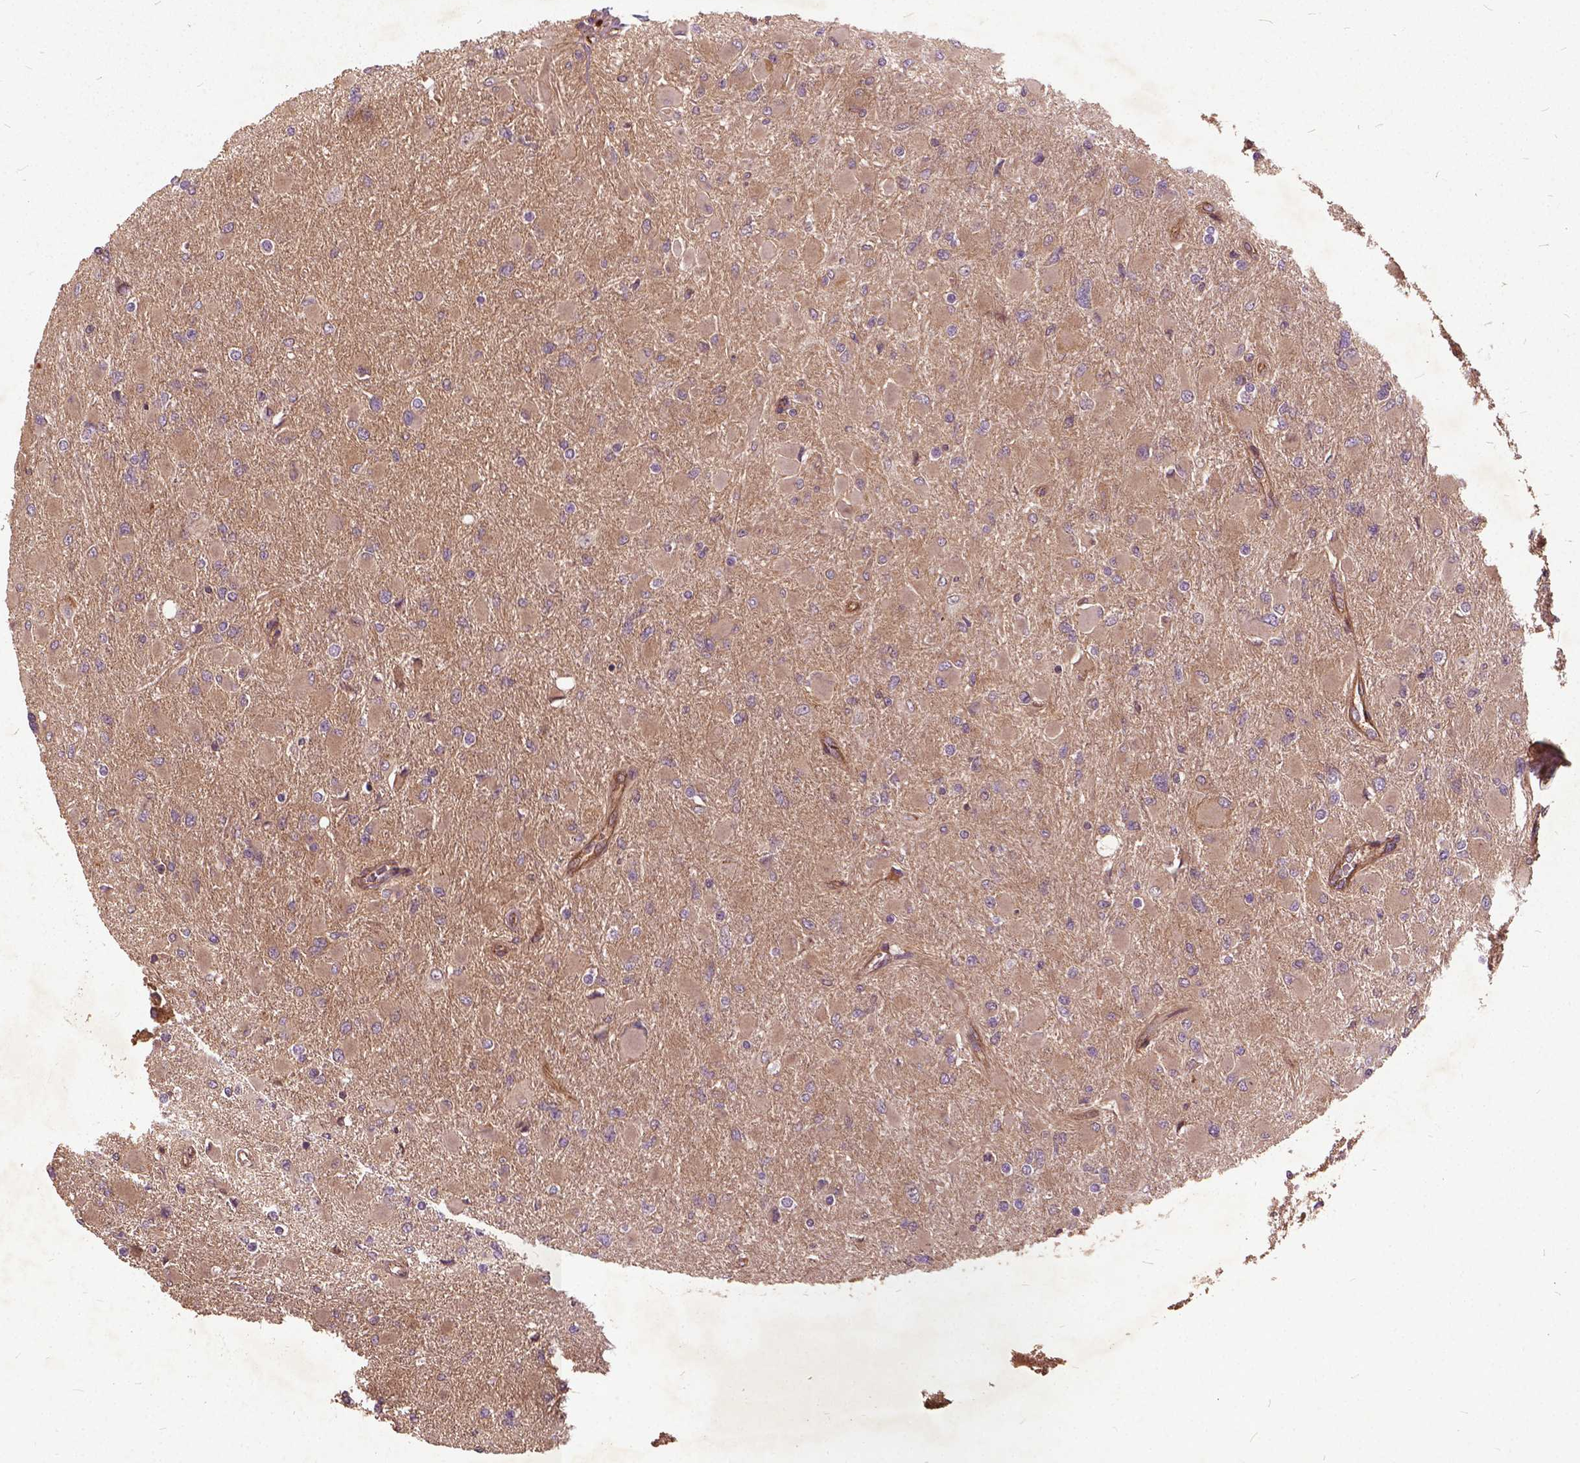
{"staining": {"intensity": "negative", "quantity": "none", "location": "none"}, "tissue": "glioma", "cell_type": "Tumor cells", "image_type": "cancer", "snomed": [{"axis": "morphology", "description": "Glioma, malignant, High grade"}, {"axis": "topography", "description": "Cerebral cortex"}], "caption": "The image exhibits no staining of tumor cells in glioma. (DAB IHC with hematoxylin counter stain).", "gene": "UBXN2A", "patient": {"sex": "female", "age": 36}}